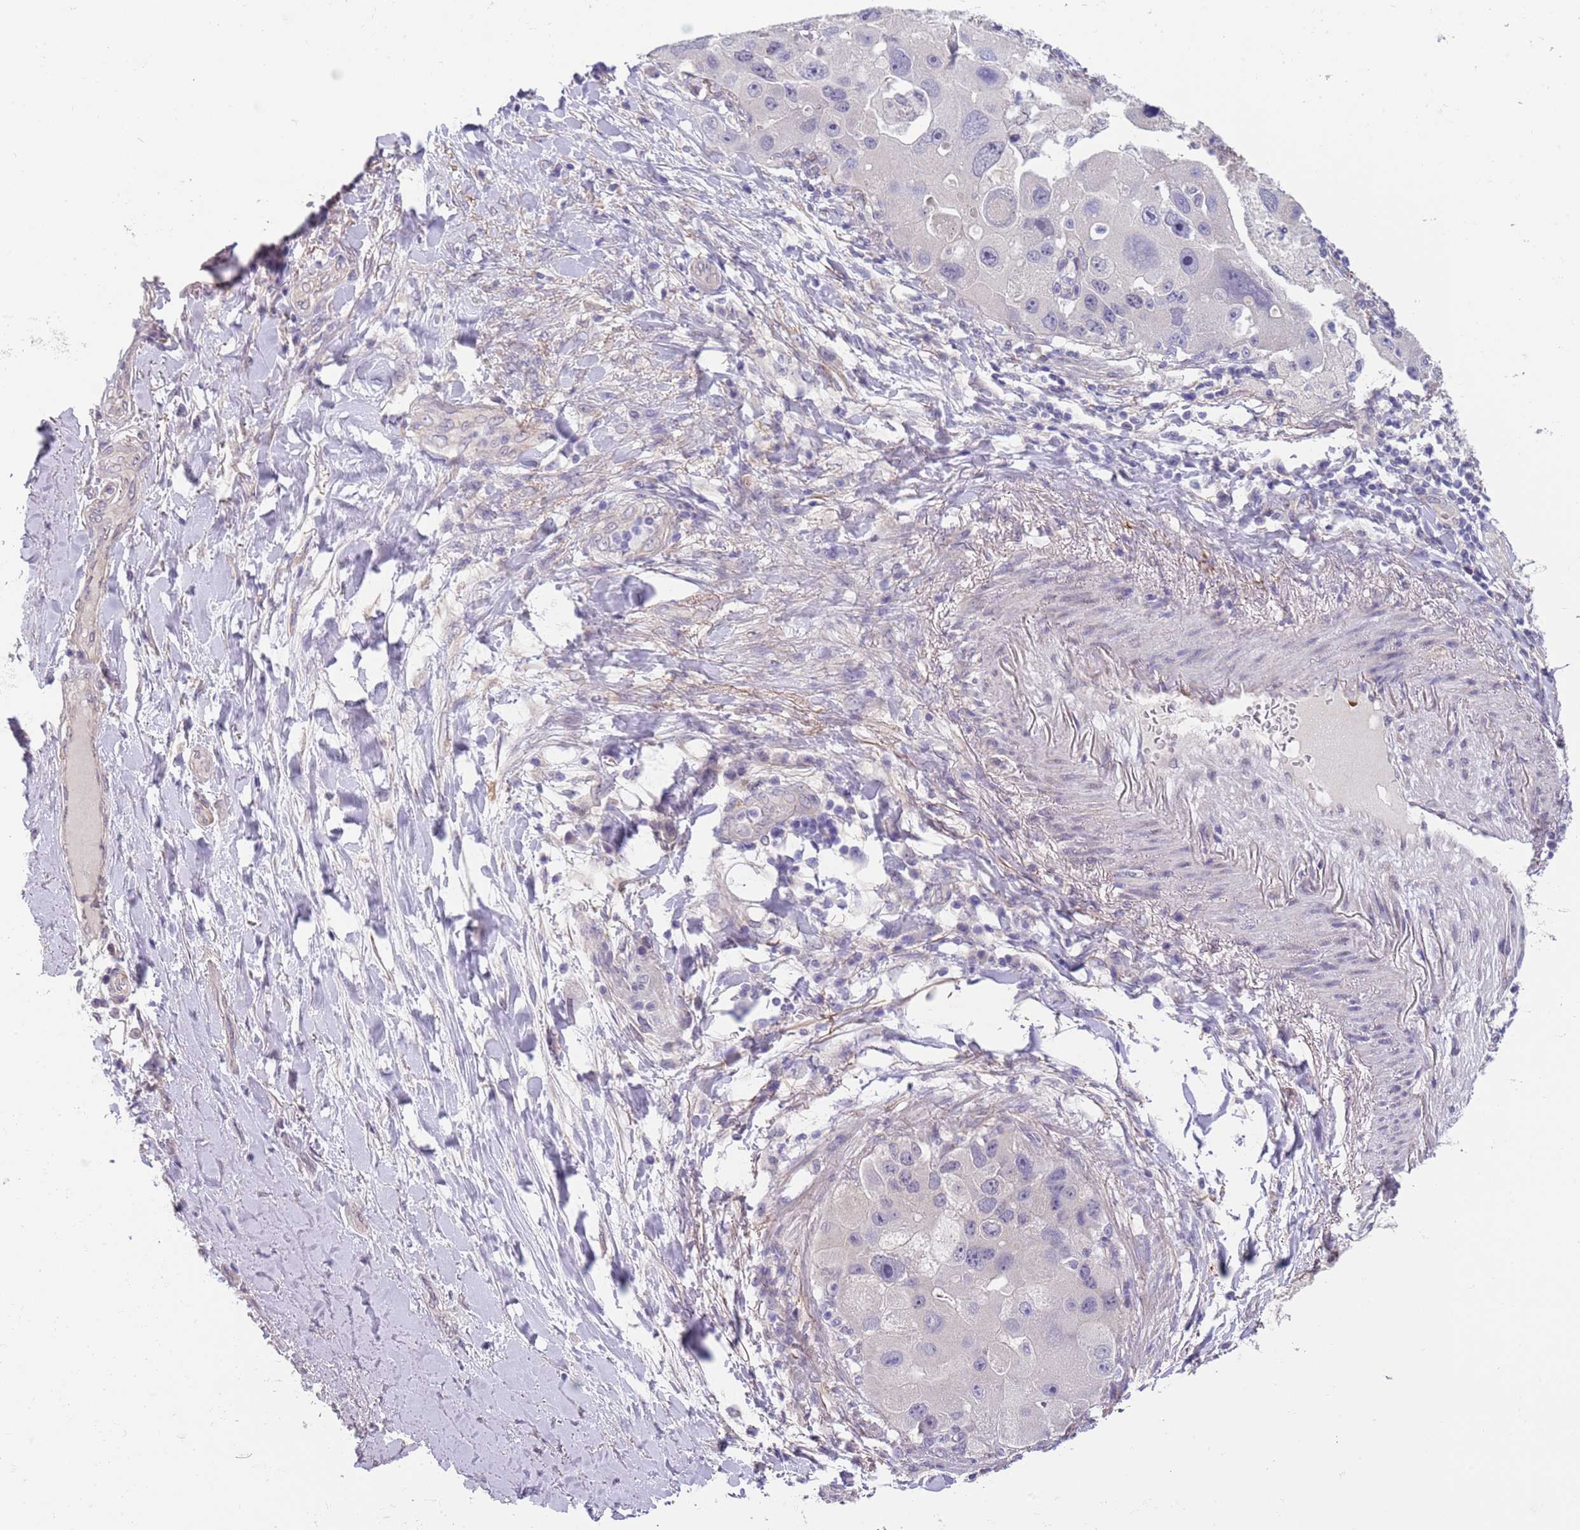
{"staining": {"intensity": "negative", "quantity": "none", "location": "none"}, "tissue": "lung cancer", "cell_type": "Tumor cells", "image_type": "cancer", "snomed": [{"axis": "morphology", "description": "Adenocarcinoma, NOS"}, {"axis": "topography", "description": "Lung"}], "caption": "Immunohistochemical staining of adenocarcinoma (lung) displays no significant positivity in tumor cells.", "gene": "RNF169", "patient": {"sex": "female", "age": 54}}